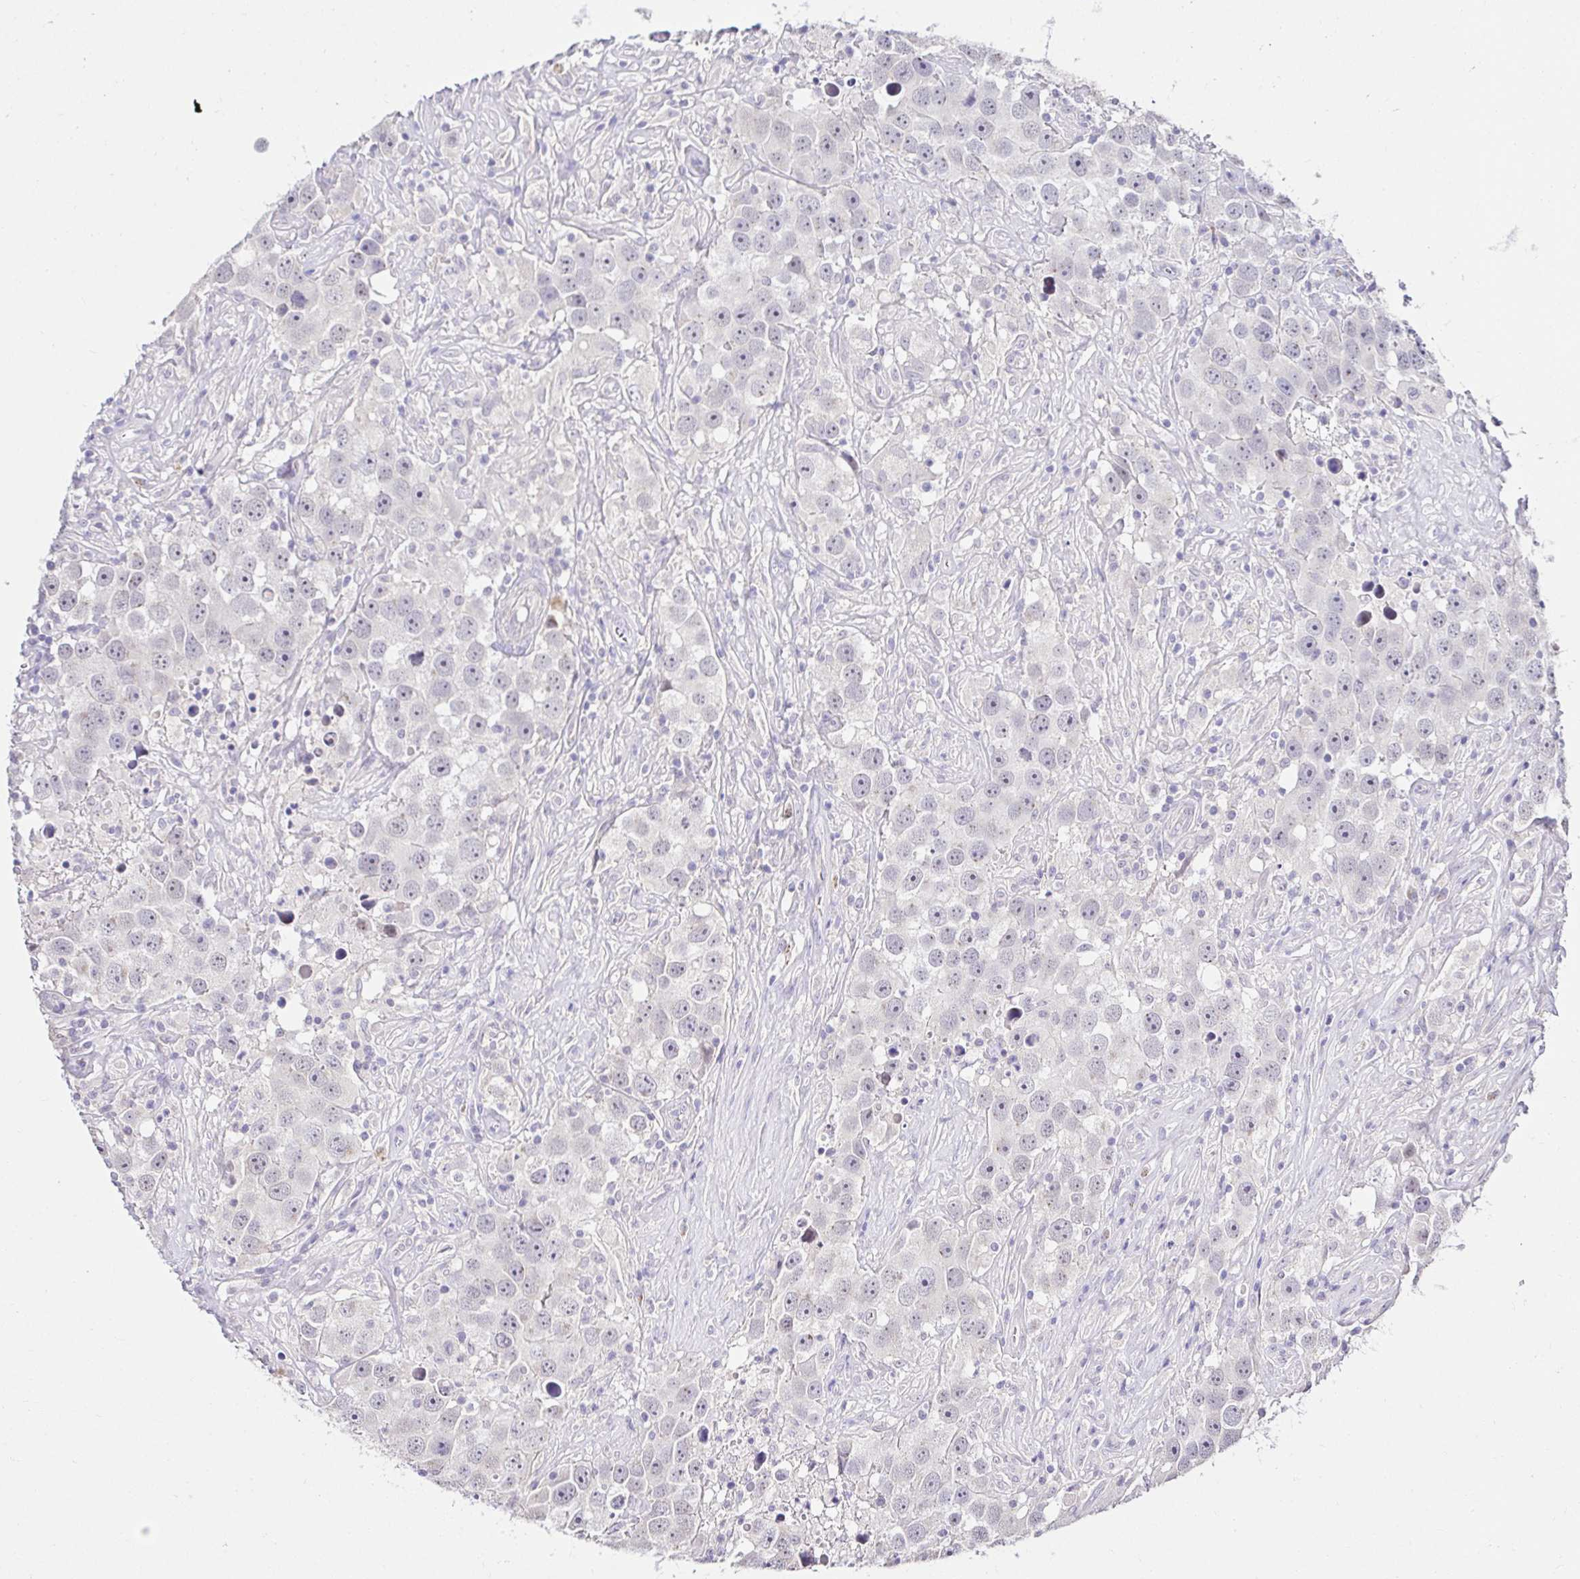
{"staining": {"intensity": "negative", "quantity": "none", "location": "none"}, "tissue": "testis cancer", "cell_type": "Tumor cells", "image_type": "cancer", "snomed": [{"axis": "morphology", "description": "Seminoma, NOS"}, {"axis": "topography", "description": "Testis"}], "caption": "Immunohistochemistry micrograph of neoplastic tissue: testis cancer stained with DAB (3,3'-diaminobenzidine) demonstrates no significant protein expression in tumor cells.", "gene": "KIAA1210", "patient": {"sex": "male", "age": 49}}